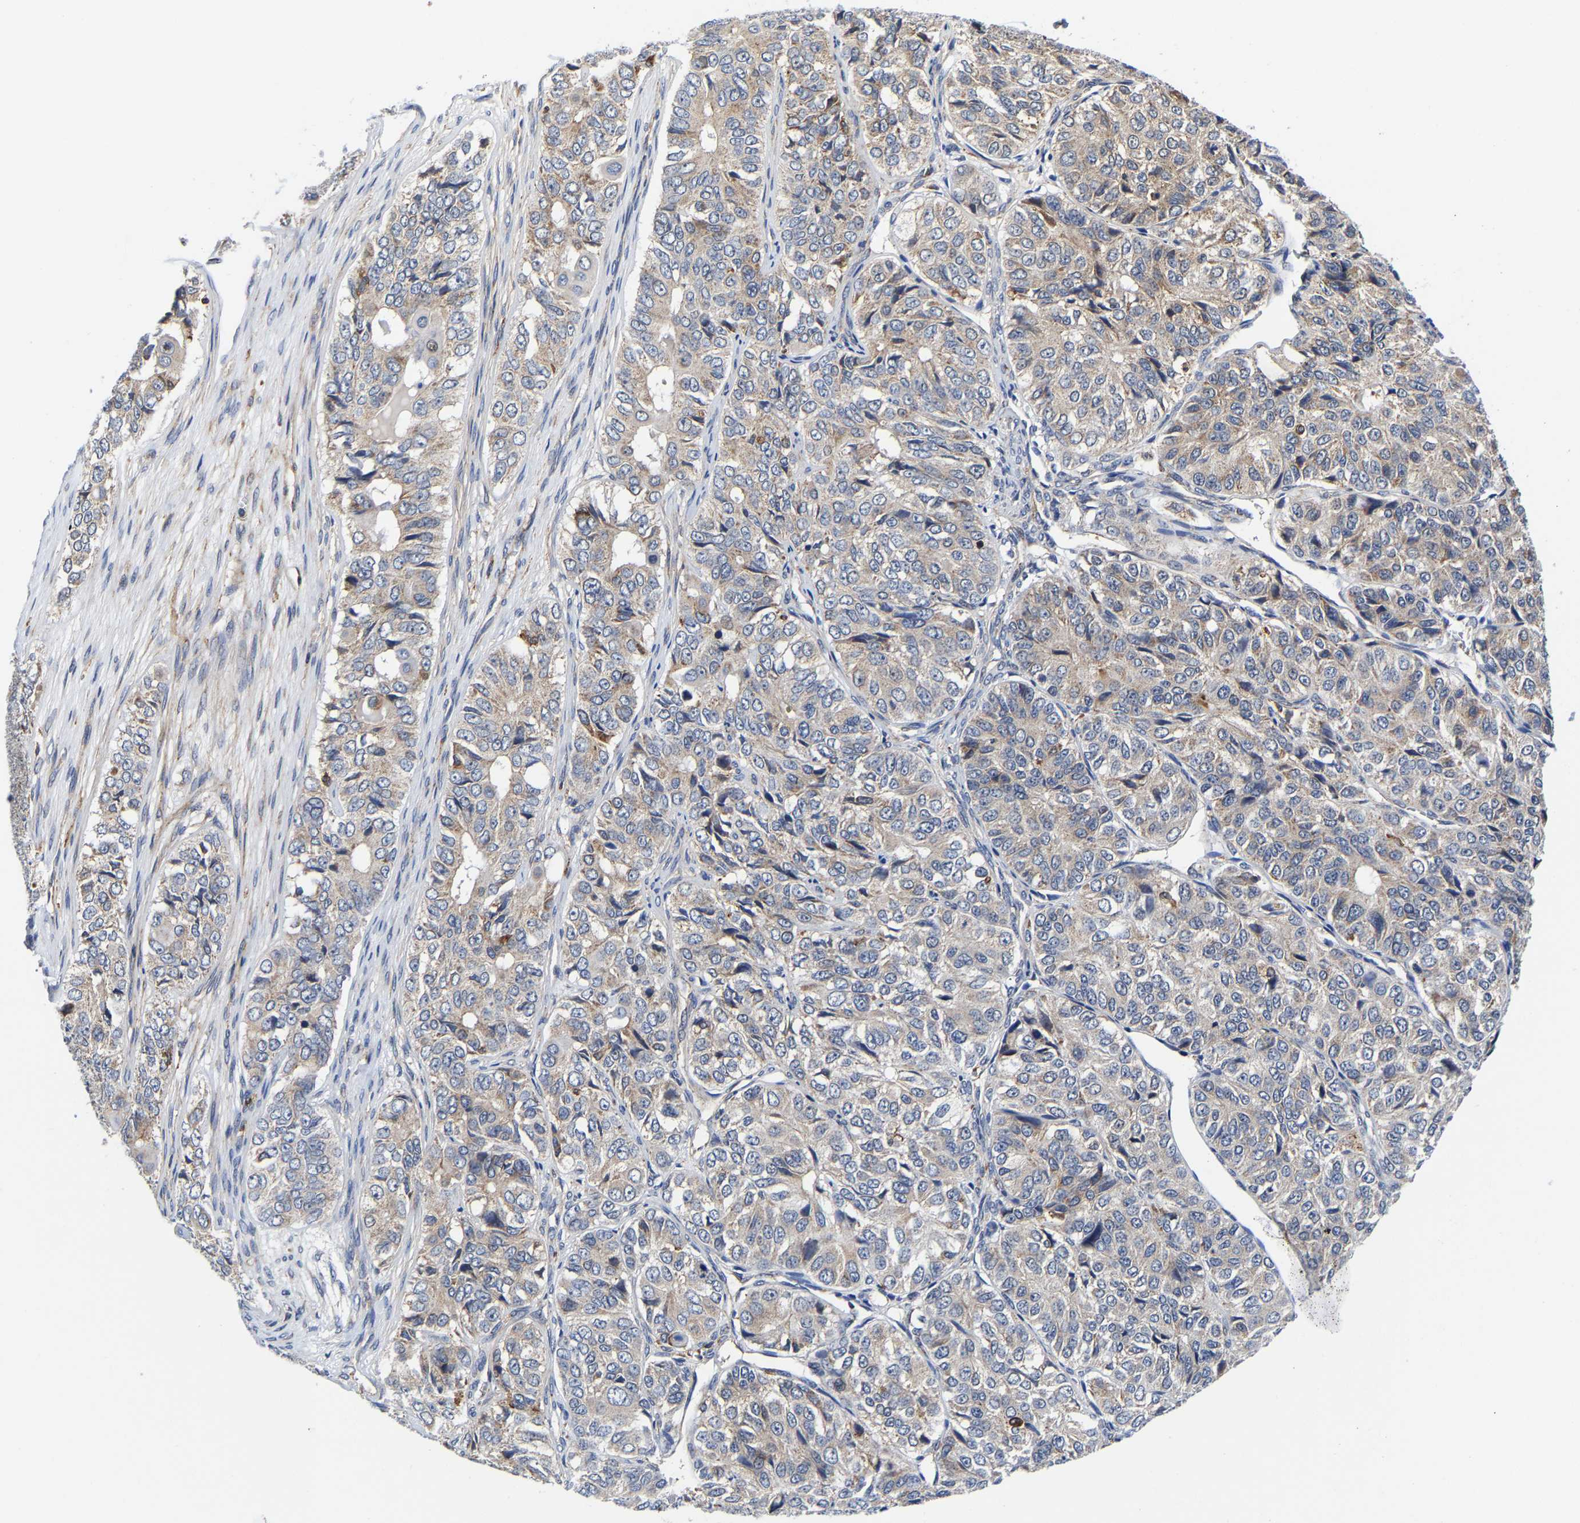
{"staining": {"intensity": "weak", "quantity": "25%-75%", "location": "cytoplasmic/membranous"}, "tissue": "ovarian cancer", "cell_type": "Tumor cells", "image_type": "cancer", "snomed": [{"axis": "morphology", "description": "Carcinoma, endometroid"}, {"axis": "topography", "description": "Ovary"}], "caption": "The histopathology image demonstrates staining of ovarian cancer (endometroid carcinoma), revealing weak cytoplasmic/membranous protein positivity (brown color) within tumor cells.", "gene": "PFKFB3", "patient": {"sex": "female", "age": 51}}